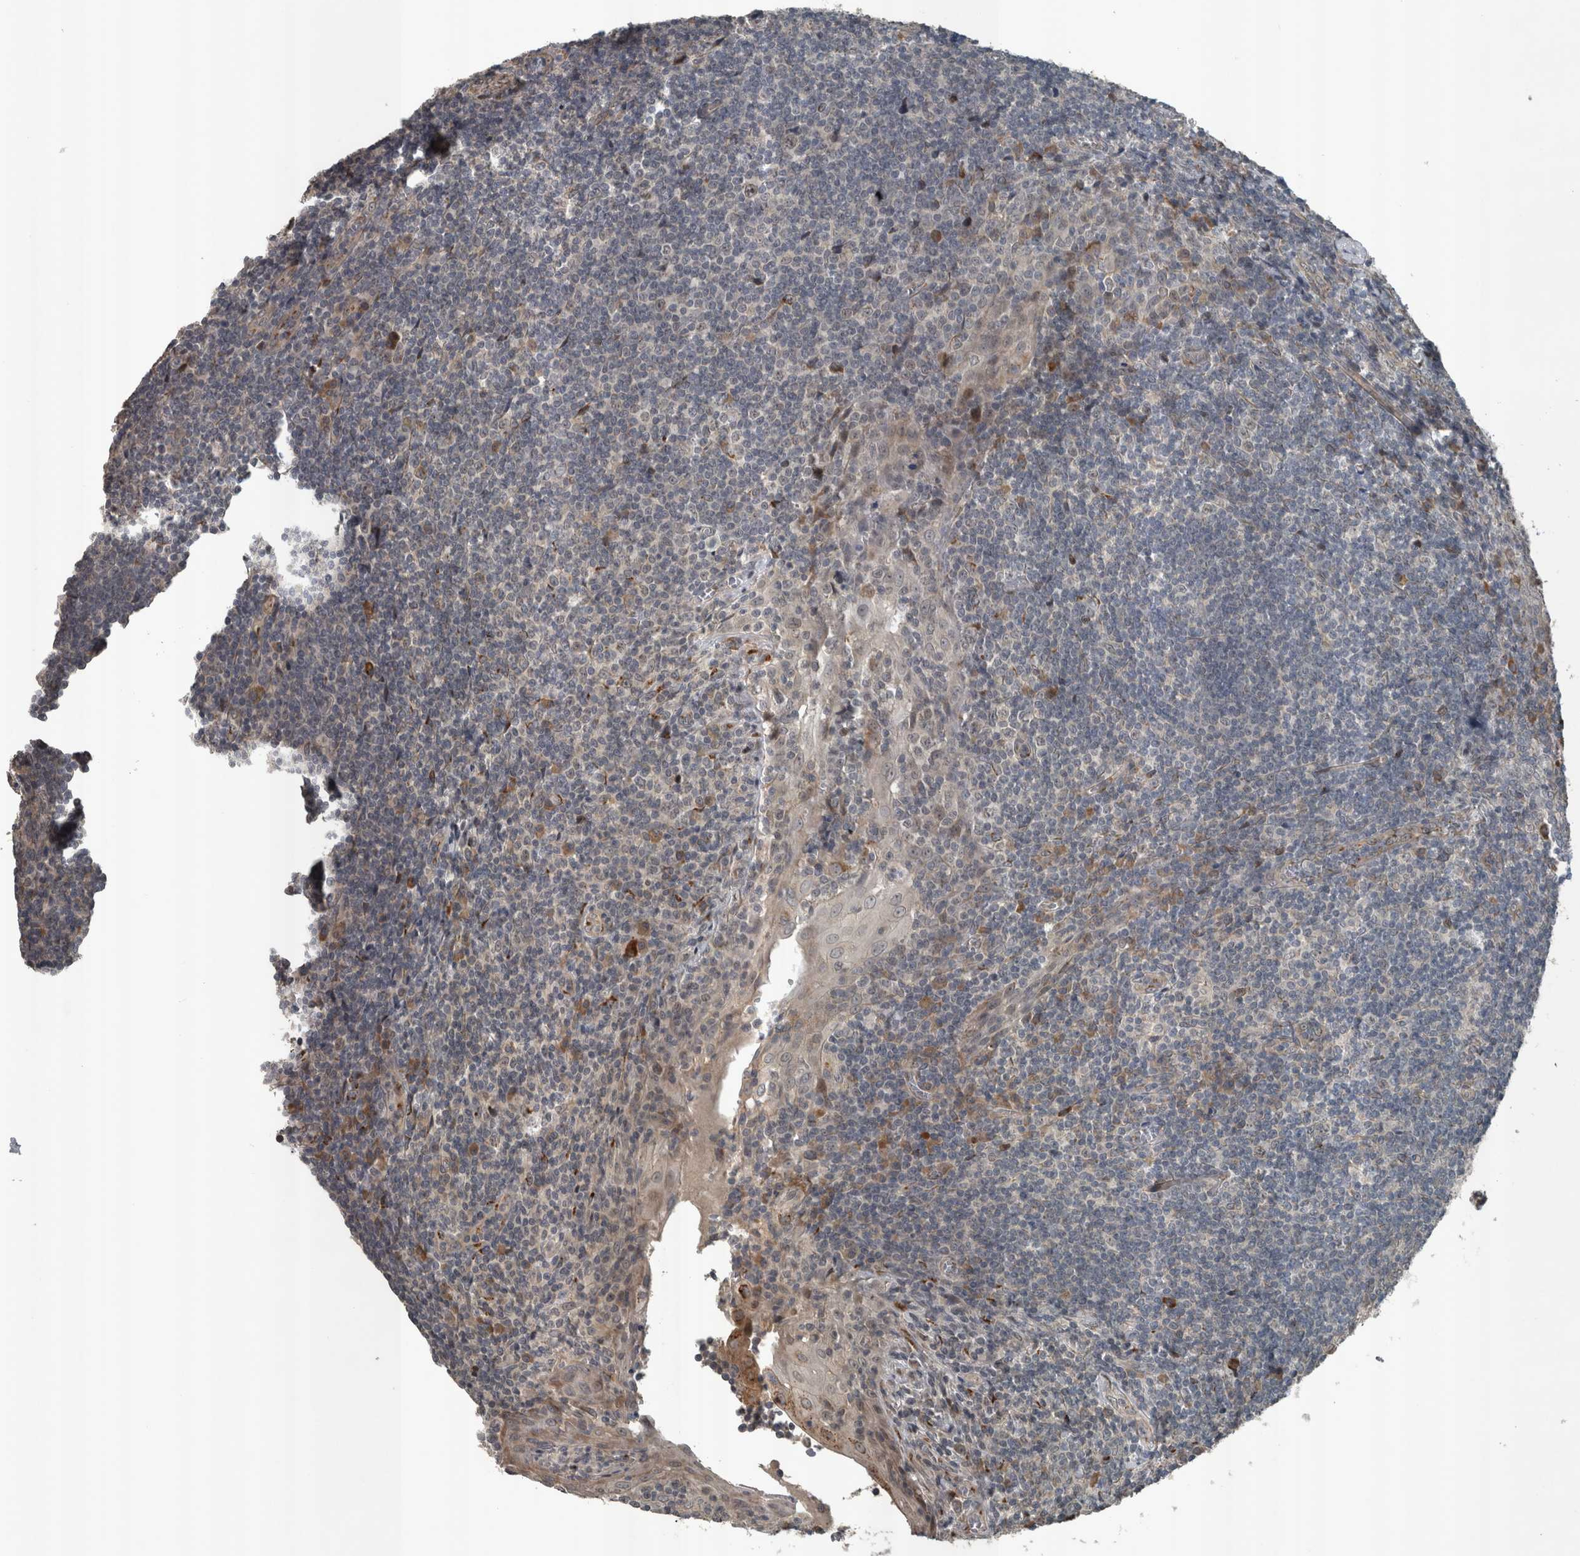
{"staining": {"intensity": "weak", "quantity": "25%-75%", "location": "cytoplasmic/membranous"}, "tissue": "tonsil", "cell_type": "Germinal center cells", "image_type": "normal", "snomed": [{"axis": "morphology", "description": "Normal tissue, NOS"}, {"axis": "topography", "description": "Tonsil"}], "caption": "Human tonsil stained with a brown dye exhibits weak cytoplasmic/membranous positive positivity in approximately 25%-75% of germinal center cells.", "gene": "ZNF345", "patient": {"sex": "male", "age": 37}}